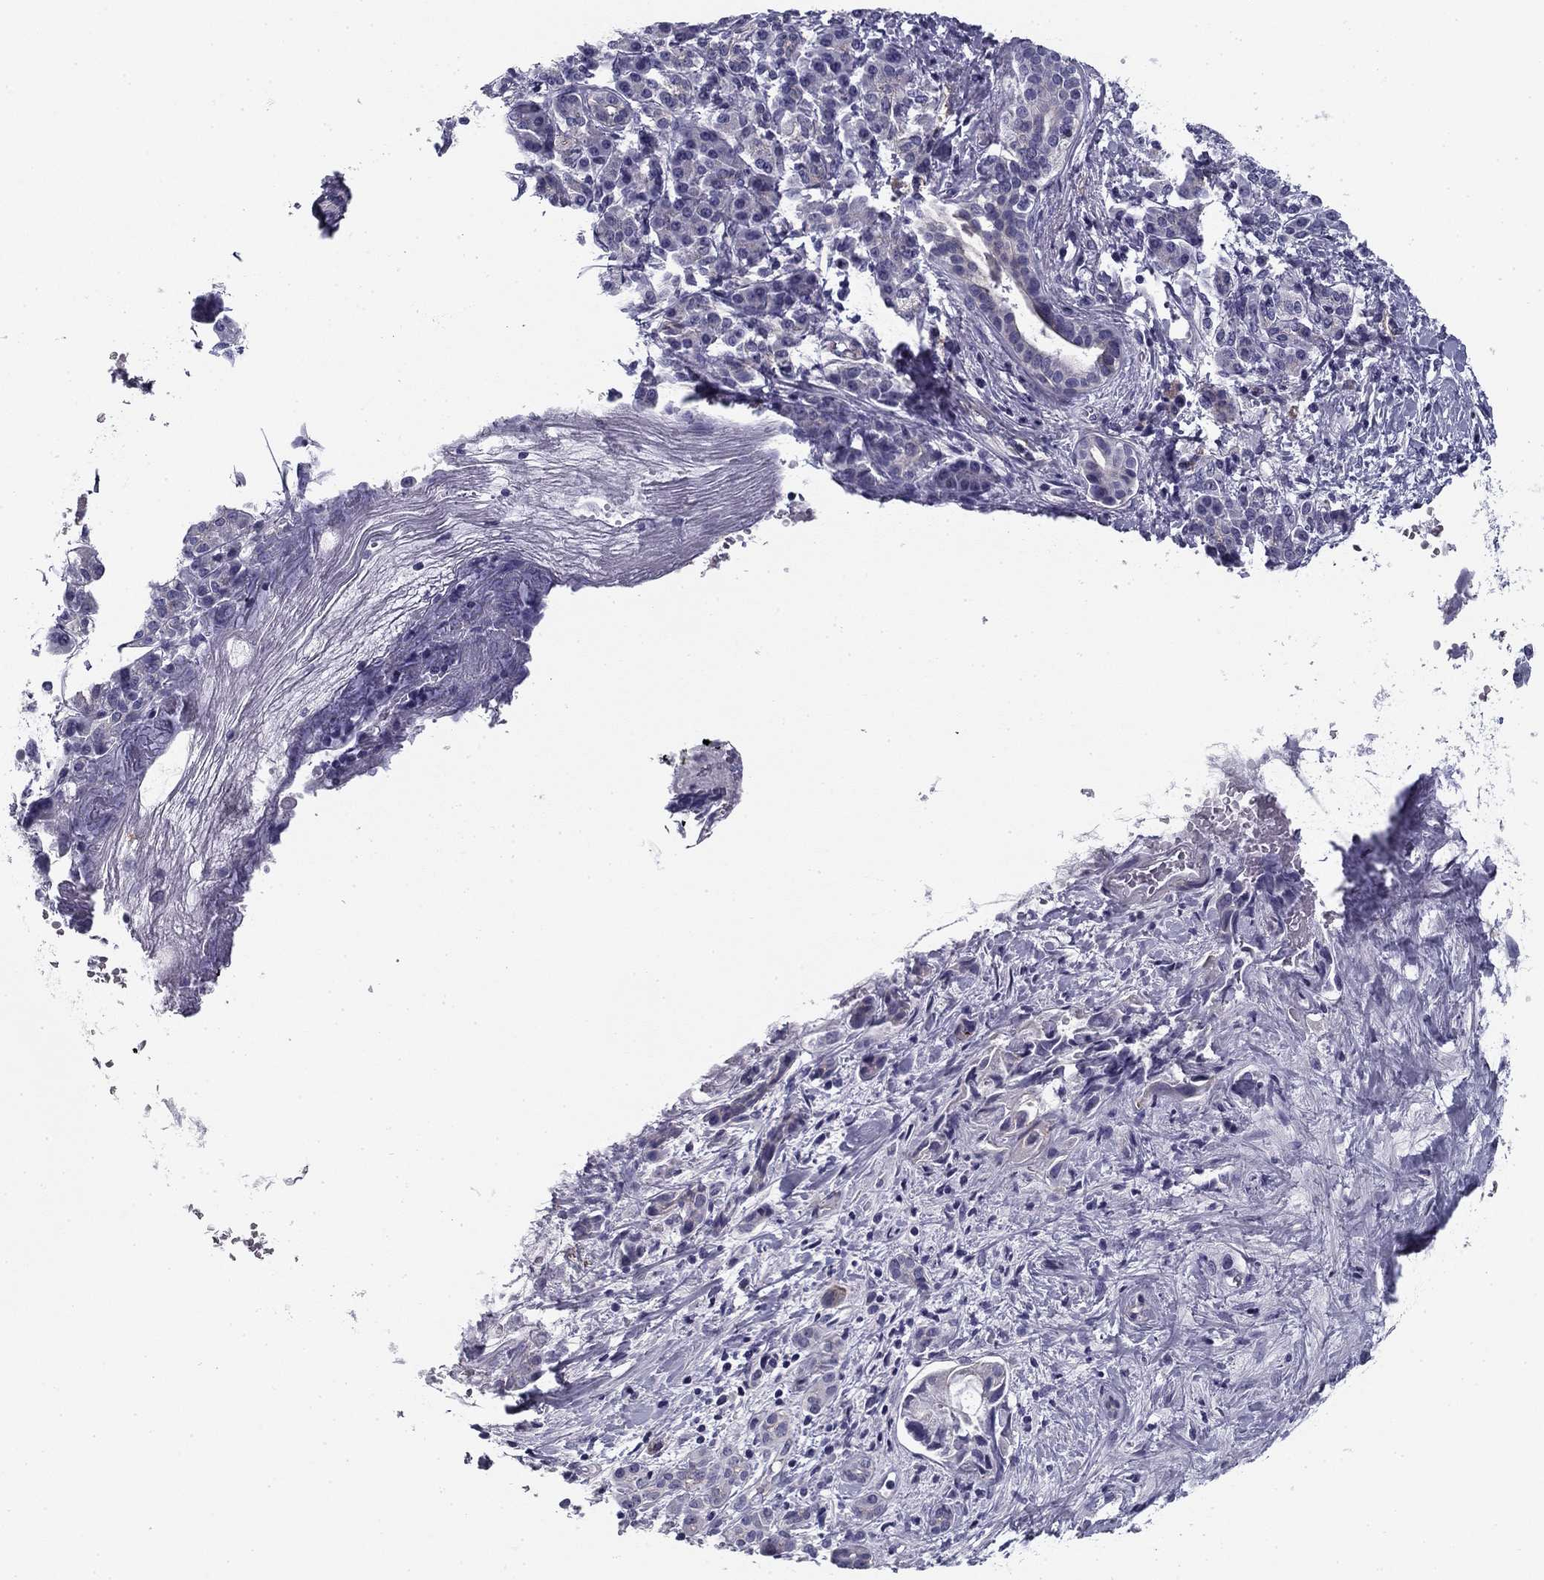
{"staining": {"intensity": "negative", "quantity": "none", "location": "none"}, "tissue": "pancreatic cancer", "cell_type": "Tumor cells", "image_type": "cancer", "snomed": [{"axis": "morphology", "description": "Adenocarcinoma, NOS"}, {"axis": "topography", "description": "Pancreas"}], "caption": "Immunohistochemical staining of pancreatic cancer (adenocarcinoma) shows no significant expression in tumor cells.", "gene": "FLNC", "patient": {"sex": "female", "age": 56}}